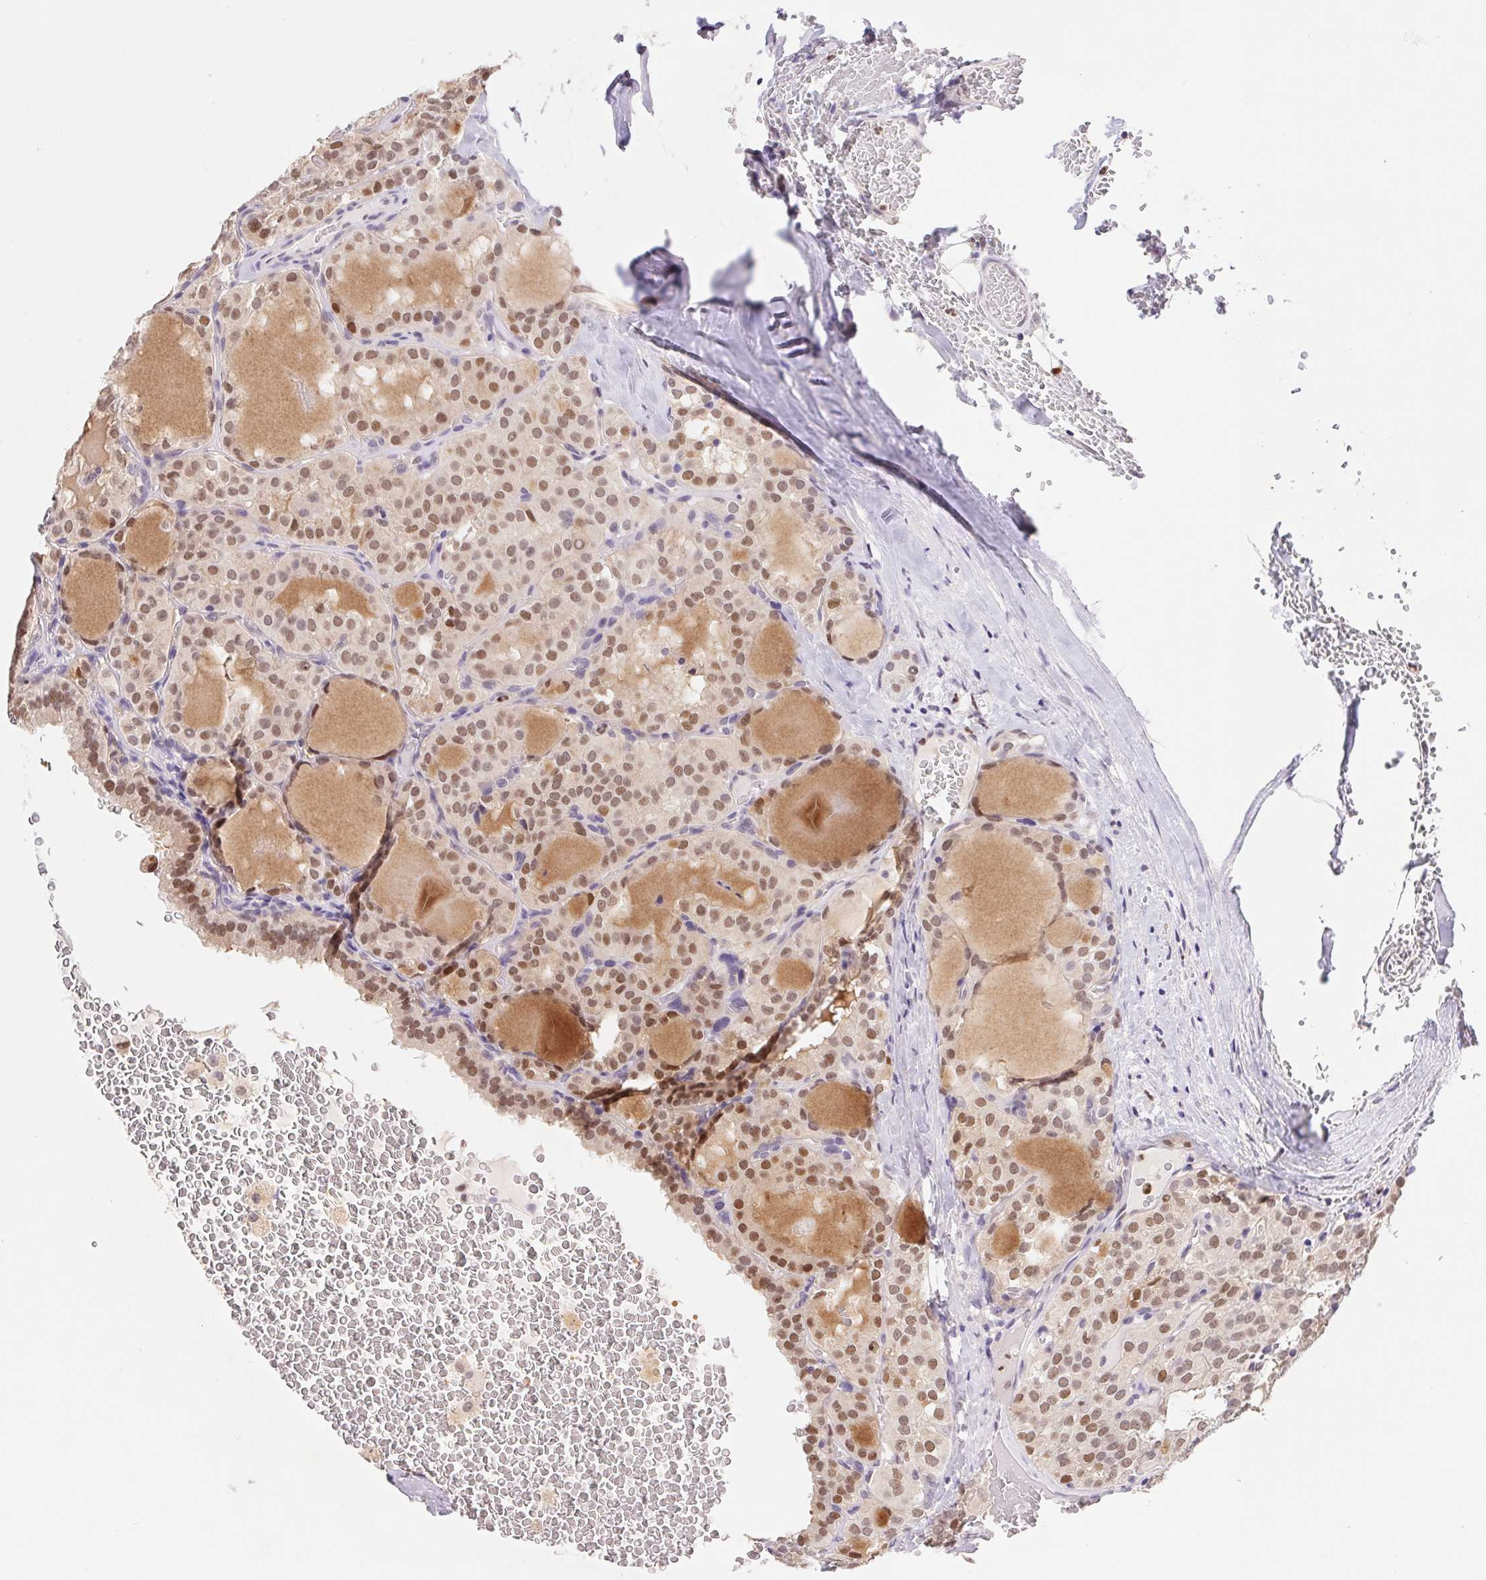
{"staining": {"intensity": "moderate", "quantity": ">75%", "location": "nuclear"}, "tissue": "thyroid cancer", "cell_type": "Tumor cells", "image_type": "cancer", "snomed": [{"axis": "morphology", "description": "Papillary adenocarcinoma, NOS"}, {"axis": "topography", "description": "Thyroid gland"}], "caption": "Brown immunohistochemical staining in thyroid cancer displays moderate nuclear positivity in about >75% of tumor cells.", "gene": "L3MBTL4", "patient": {"sex": "male", "age": 20}}